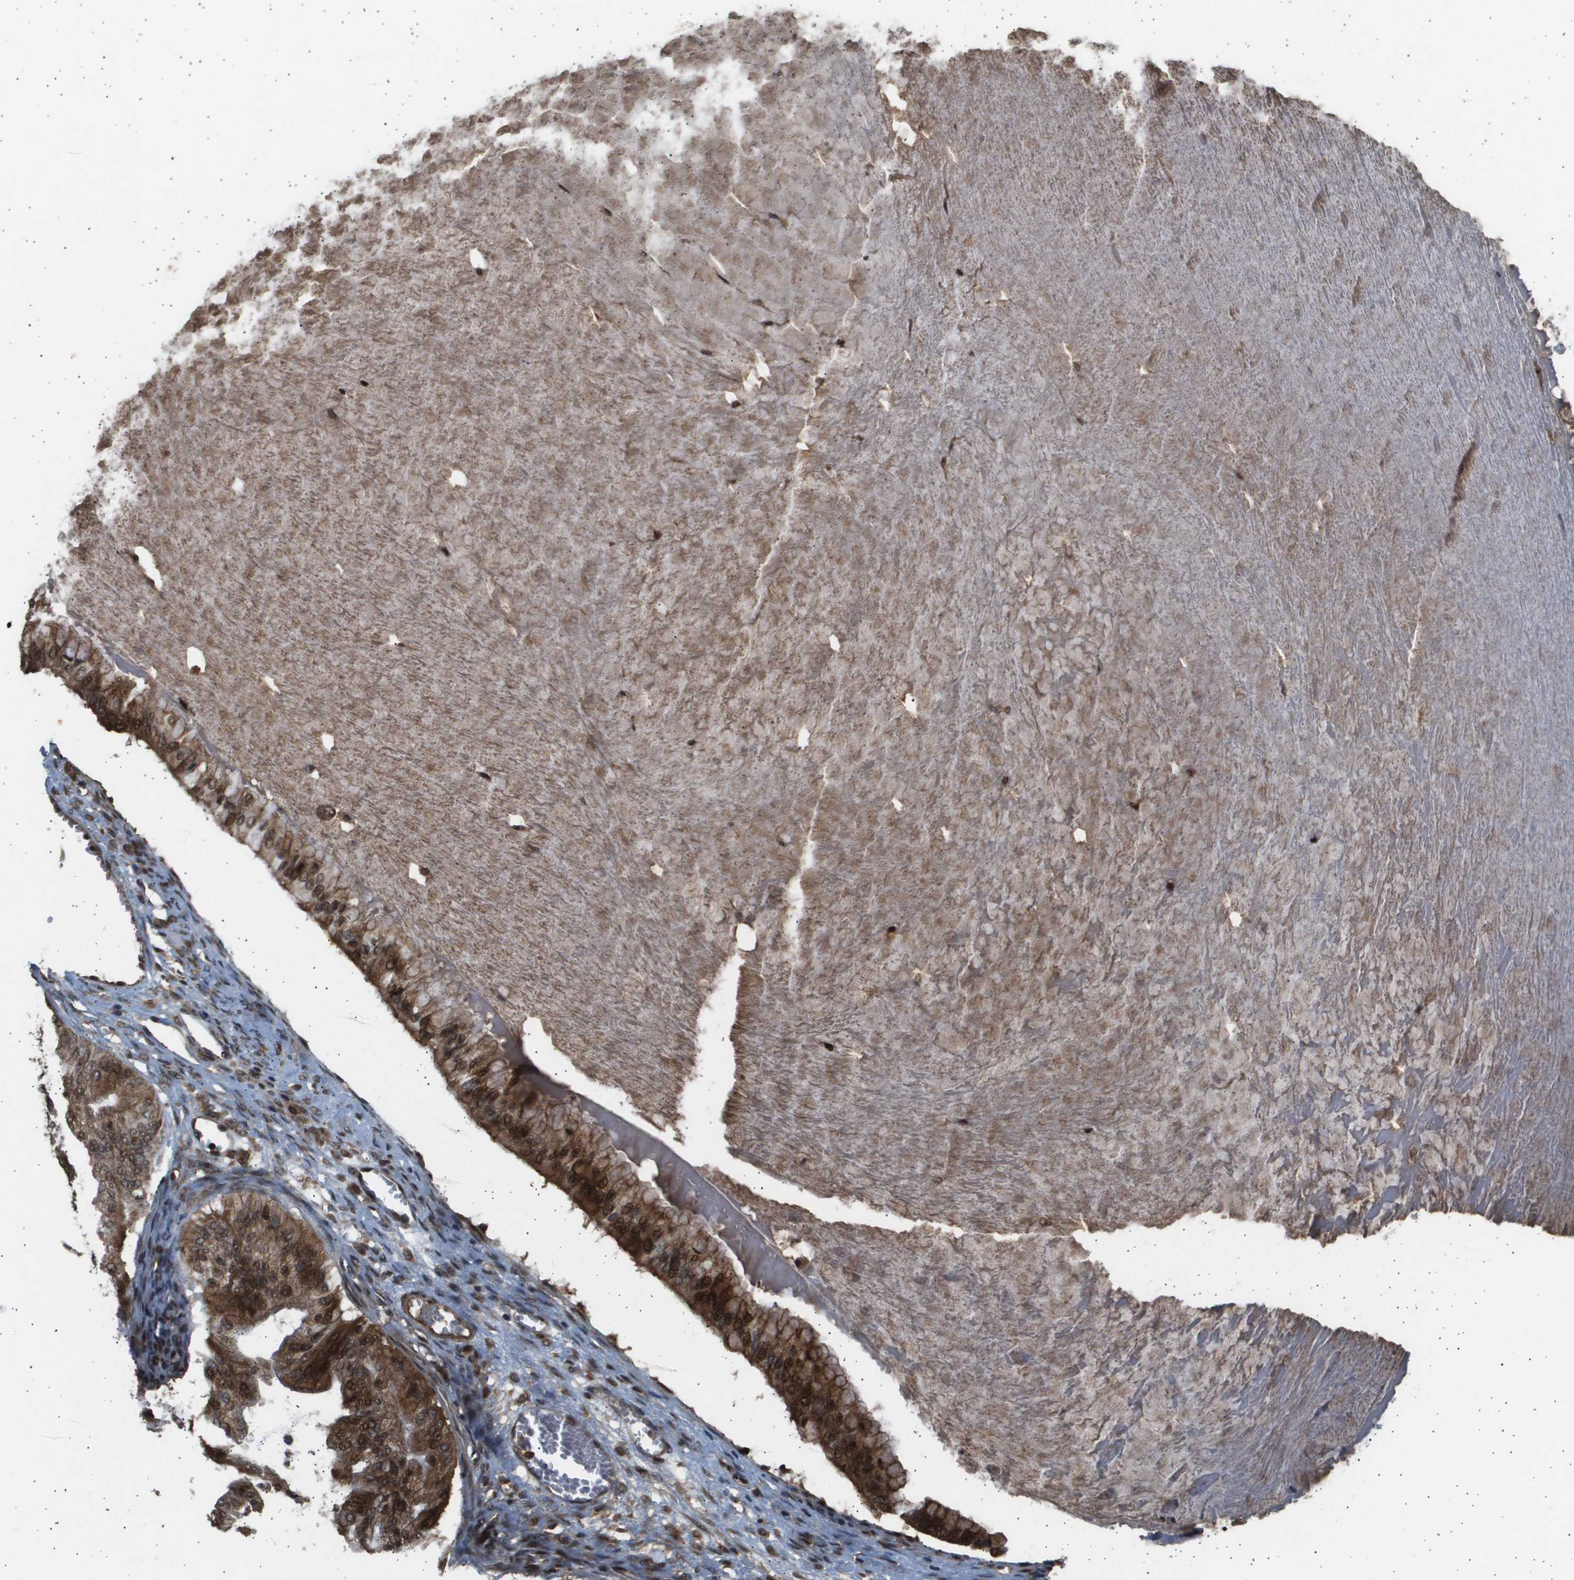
{"staining": {"intensity": "moderate", "quantity": ">75%", "location": "cytoplasmic/membranous,nuclear"}, "tissue": "ovarian cancer", "cell_type": "Tumor cells", "image_type": "cancer", "snomed": [{"axis": "morphology", "description": "Cystadenocarcinoma, mucinous, NOS"}, {"axis": "topography", "description": "Ovary"}], "caption": "Immunohistochemistry (DAB (3,3'-diaminobenzidine)) staining of human ovarian mucinous cystadenocarcinoma reveals moderate cytoplasmic/membranous and nuclear protein positivity in about >75% of tumor cells. Immunohistochemistry stains the protein in brown and the nuclei are stained blue.", "gene": "TNRC6A", "patient": {"sex": "female", "age": 57}}